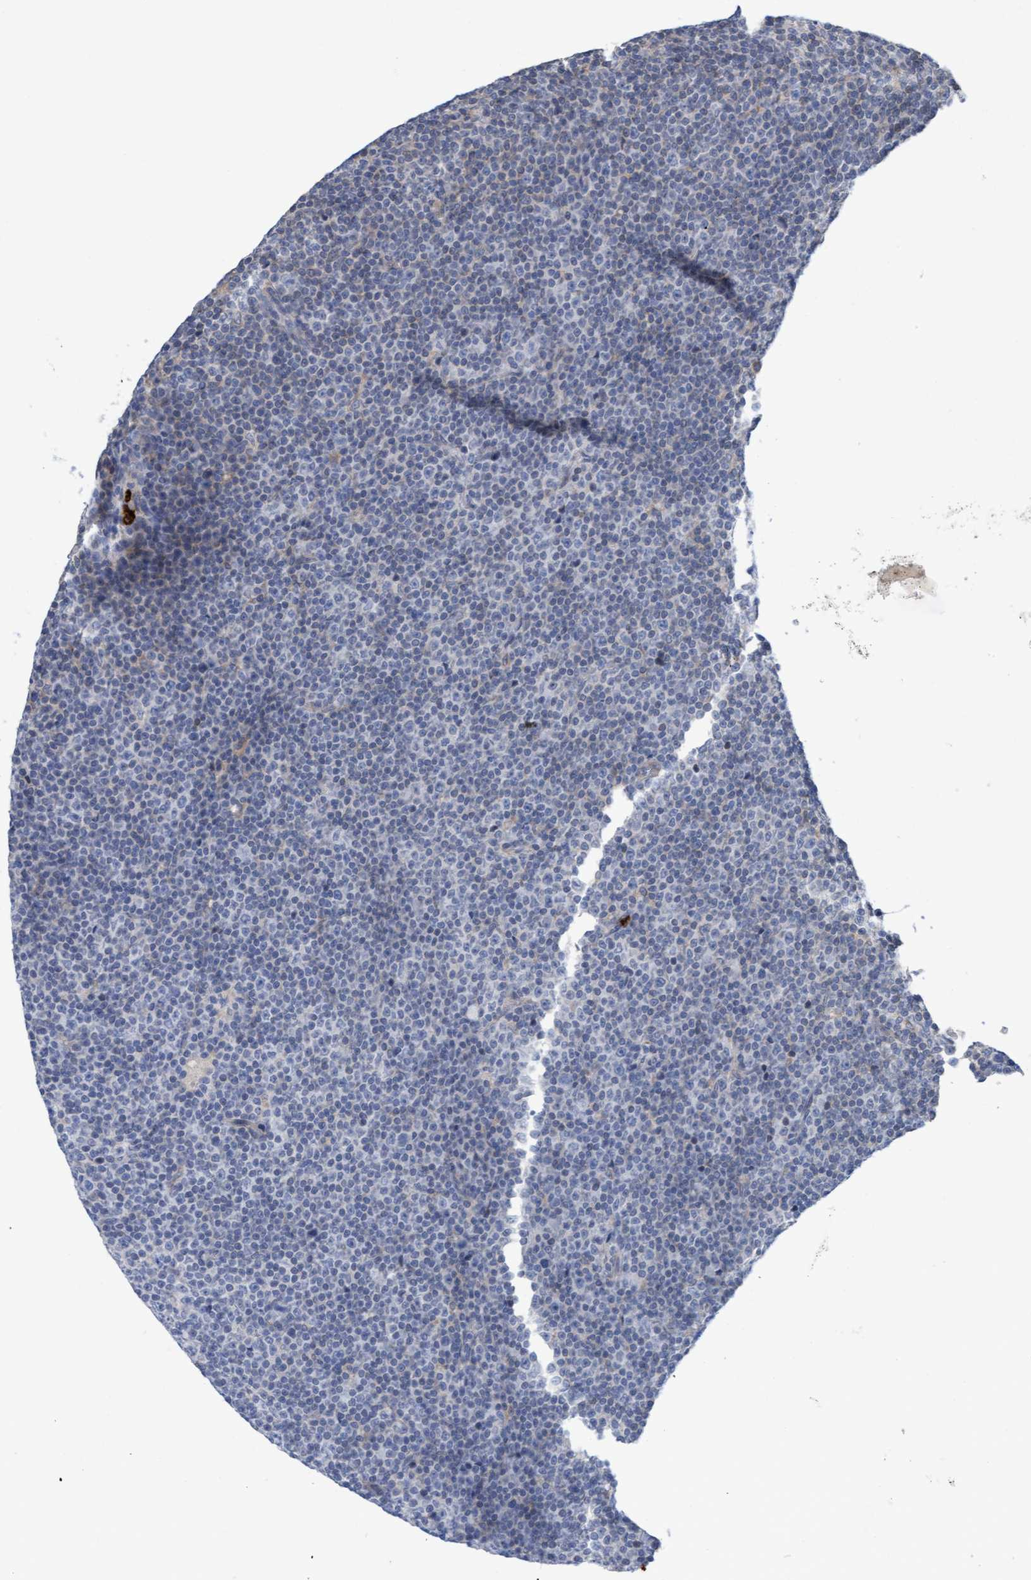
{"staining": {"intensity": "negative", "quantity": "none", "location": "none"}, "tissue": "lymphoma", "cell_type": "Tumor cells", "image_type": "cancer", "snomed": [{"axis": "morphology", "description": "Malignant lymphoma, non-Hodgkin's type, Low grade"}, {"axis": "topography", "description": "Lymph node"}], "caption": "IHC micrograph of neoplastic tissue: human low-grade malignant lymphoma, non-Hodgkin's type stained with DAB shows no significant protein expression in tumor cells.", "gene": "MMP8", "patient": {"sex": "female", "age": 67}}